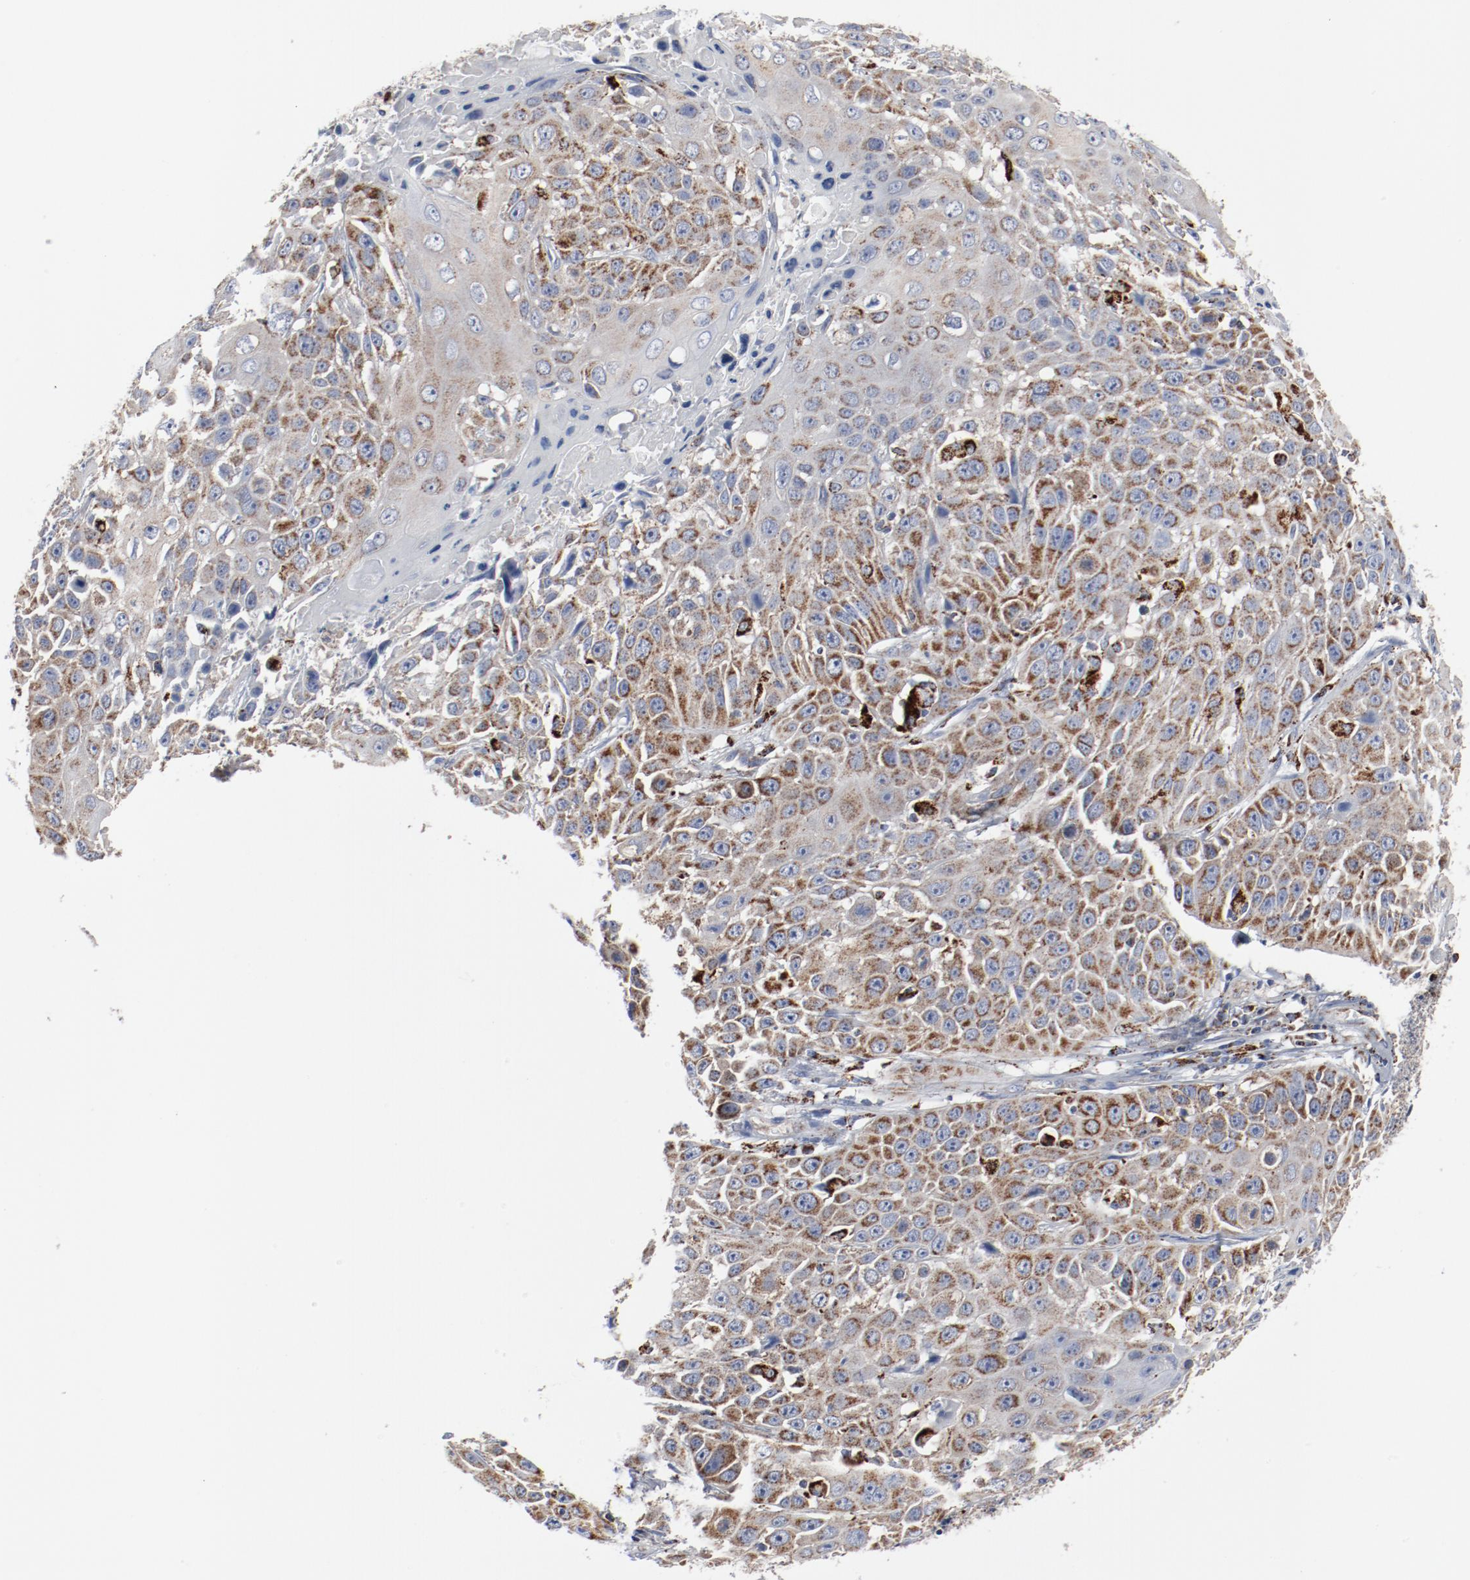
{"staining": {"intensity": "moderate", "quantity": "<25%", "location": "cytoplasmic/membranous"}, "tissue": "cervical cancer", "cell_type": "Tumor cells", "image_type": "cancer", "snomed": [{"axis": "morphology", "description": "Squamous cell carcinoma, NOS"}, {"axis": "topography", "description": "Cervix"}], "caption": "This image reveals cervical cancer stained with immunohistochemistry (IHC) to label a protein in brown. The cytoplasmic/membranous of tumor cells show moderate positivity for the protein. Nuclei are counter-stained blue.", "gene": "SETD3", "patient": {"sex": "female", "age": 39}}